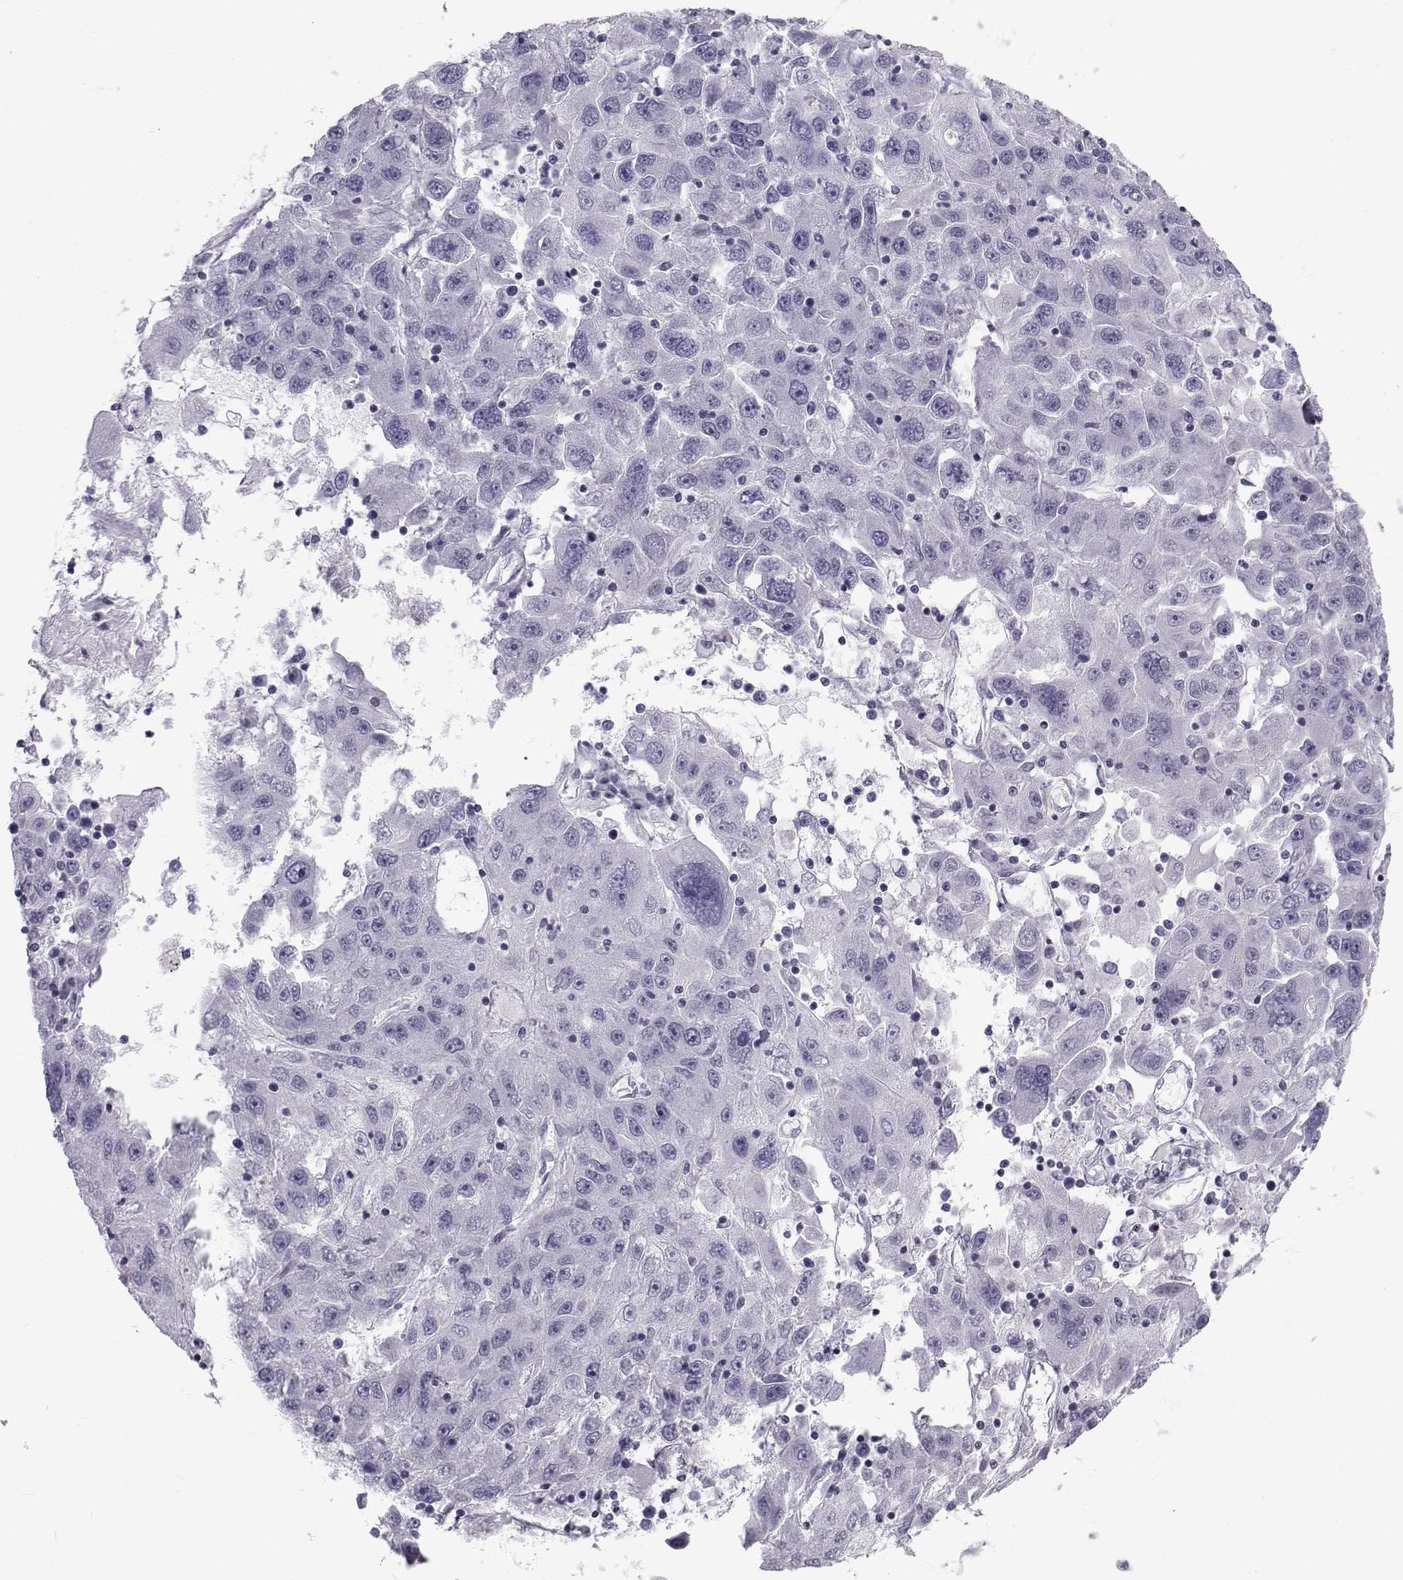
{"staining": {"intensity": "negative", "quantity": "none", "location": "none"}, "tissue": "stomach cancer", "cell_type": "Tumor cells", "image_type": "cancer", "snomed": [{"axis": "morphology", "description": "Adenocarcinoma, NOS"}, {"axis": "topography", "description": "Stomach"}], "caption": "Tumor cells are negative for protein expression in human adenocarcinoma (stomach).", "gene": "SPANXD", "patient": {"sex": "male", "age": 56}}